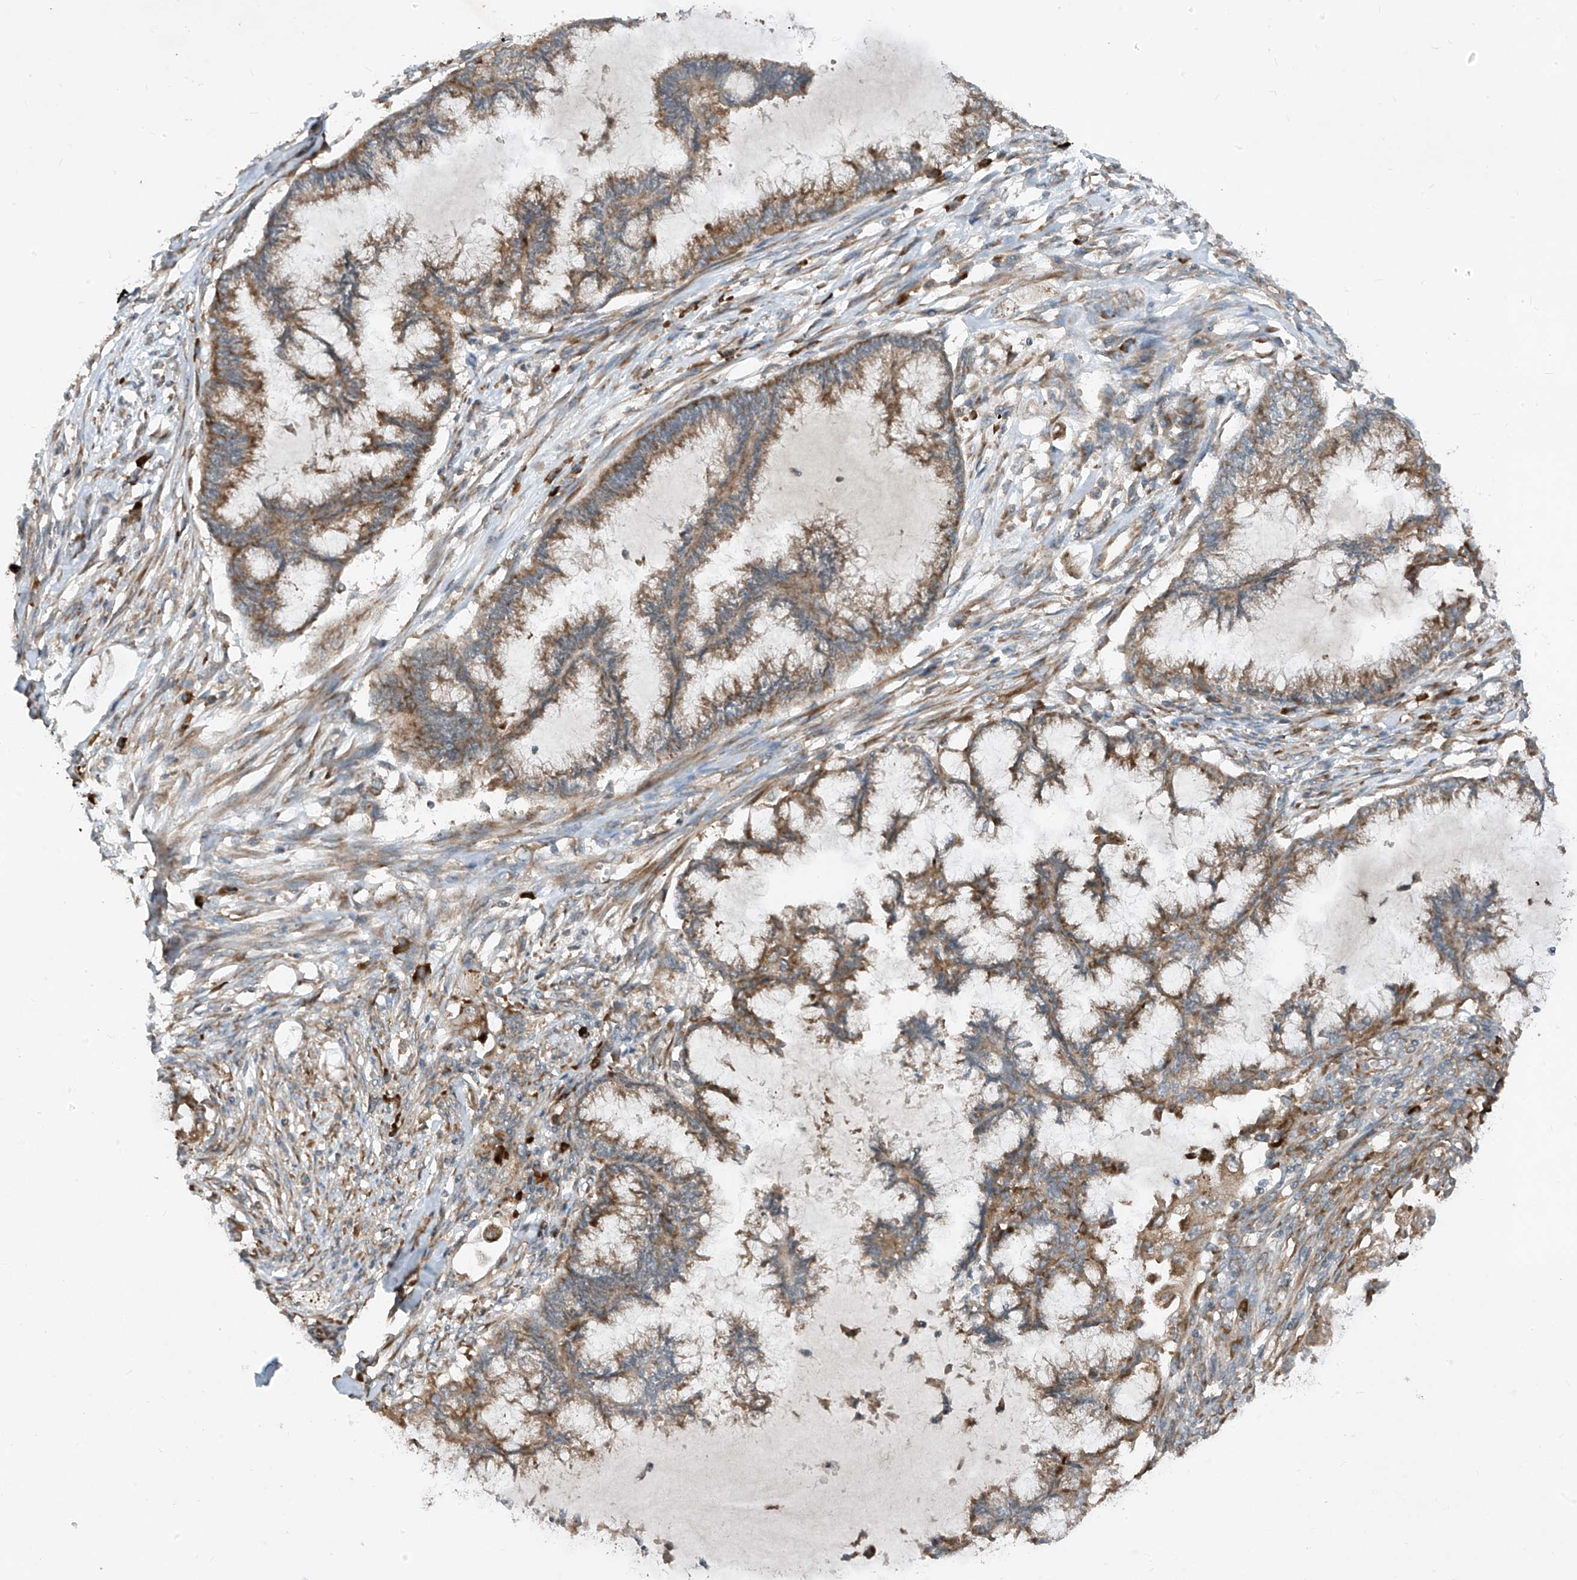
{"staining": {"intensity": "weak", "quantity": ">75%", "location": "cytoplasmic/membranous"}, "tissue": "endometrial cancer", "cell_type": "Tumor cells", "image_type": "cancer", "snomed": [{"axis": "morphology", "description": "Adenocarcinoma, NOS"}, {"axis": "topography", "description": "Endometrium"}], "caption": "Protein expression analysis of endometrial cancer reveals weak cytoplasmic/membranous expression in about >75% of tumor cells.", "gene": "RPL34", "patient": {"sex": "female", "age": 86}}